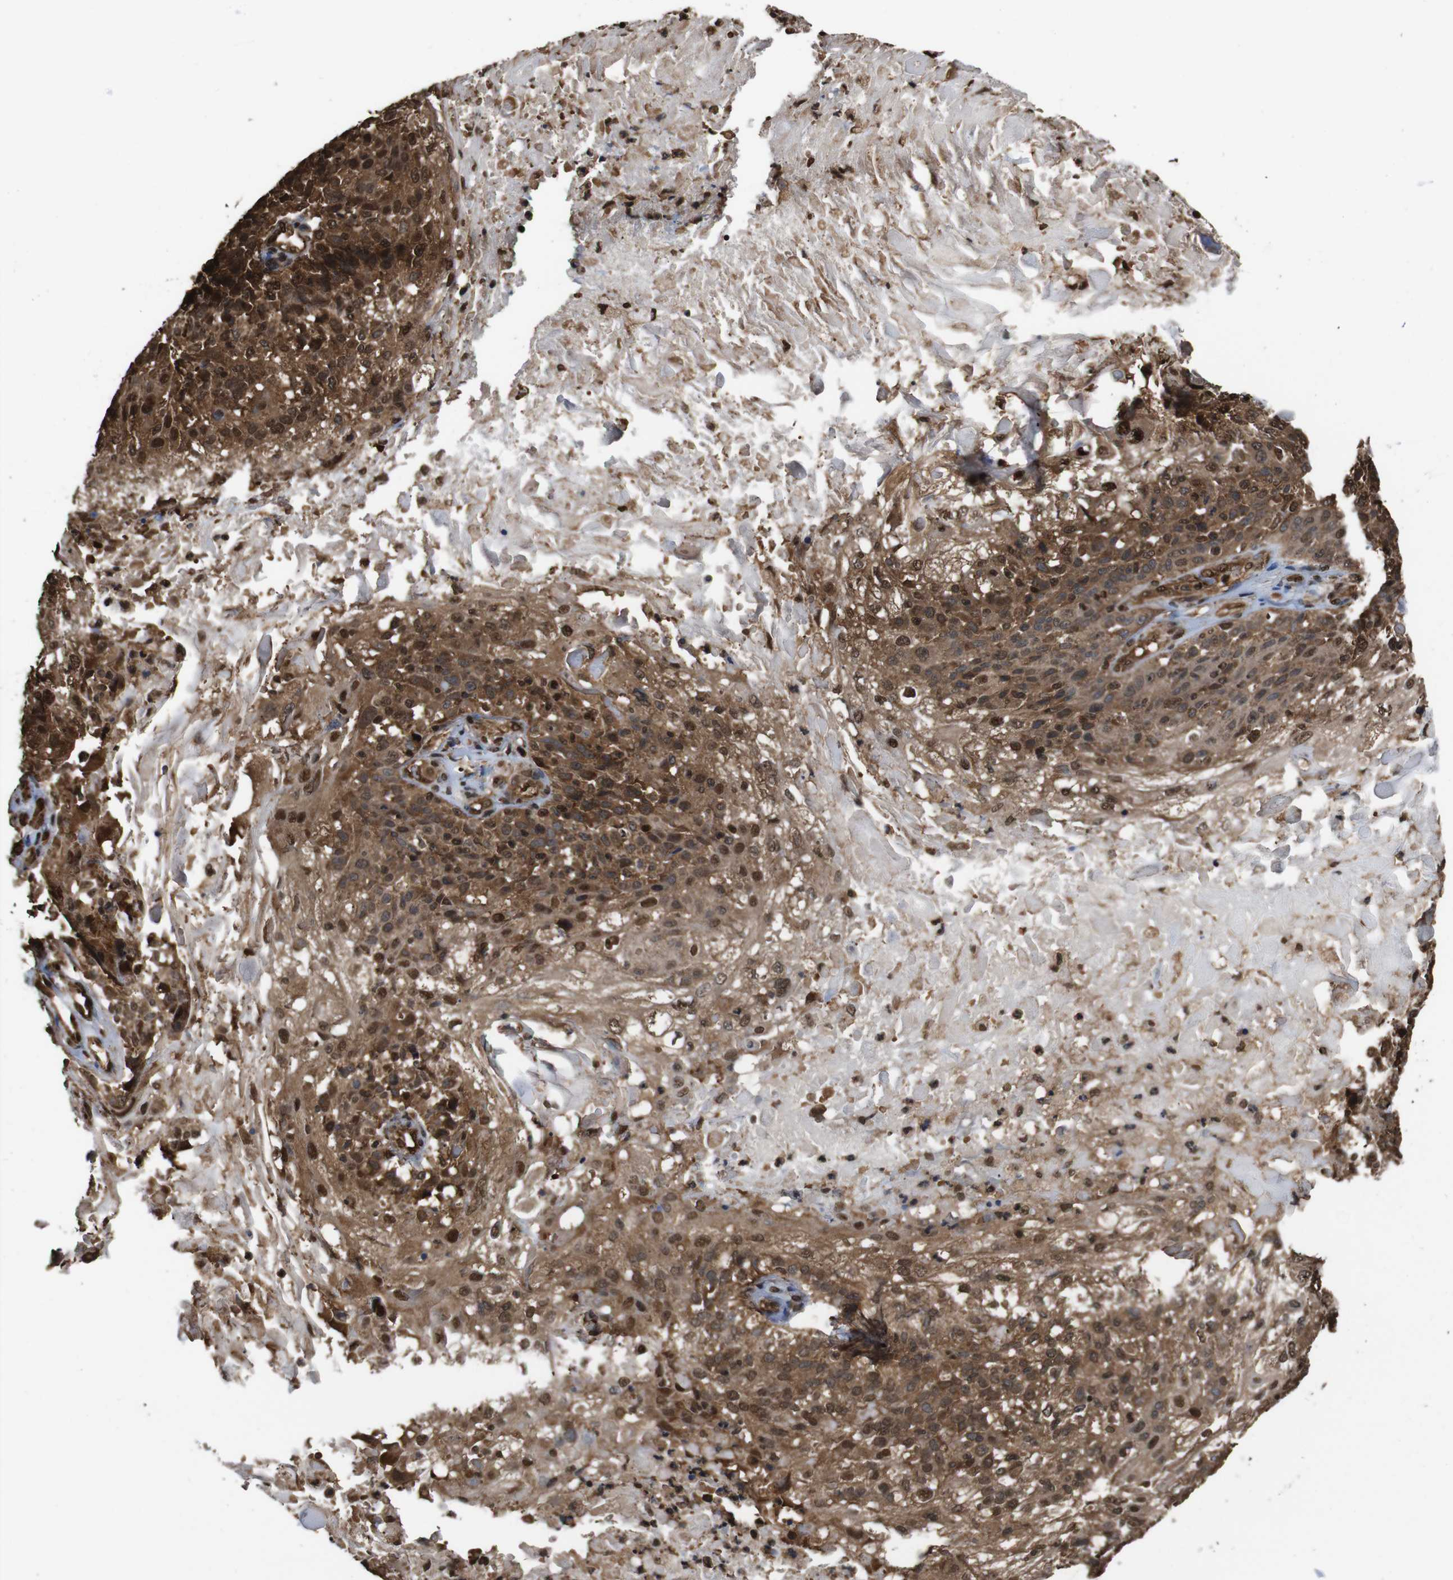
{"staining": {"intensity": "moderate", "quantity": ">75%", "location": "cytoplasmic/membranous,nuclear"}, "tissue": "skin cancer", "cell_type": "Tumor cells", "image_type": "cancer", "snomed": [{"axis": "morphology", "description": "Normal tissue, NOS"}, {"axis": "morphology", "description": "Squamous cell carcinoma, NOS"}, {"axis": "topography", "description": "Skin"}], "caption": "DAB immunohistochemical staining of skin cancer exhibits moderate cytoplasmic/membranous and nuclear protein expression in about >75% of tumor cells. (brown staining indicates protein expression, while blue staining denotes nuclei).", "gene": "VCP", "patient": {"sex": "female", "age": 83}}